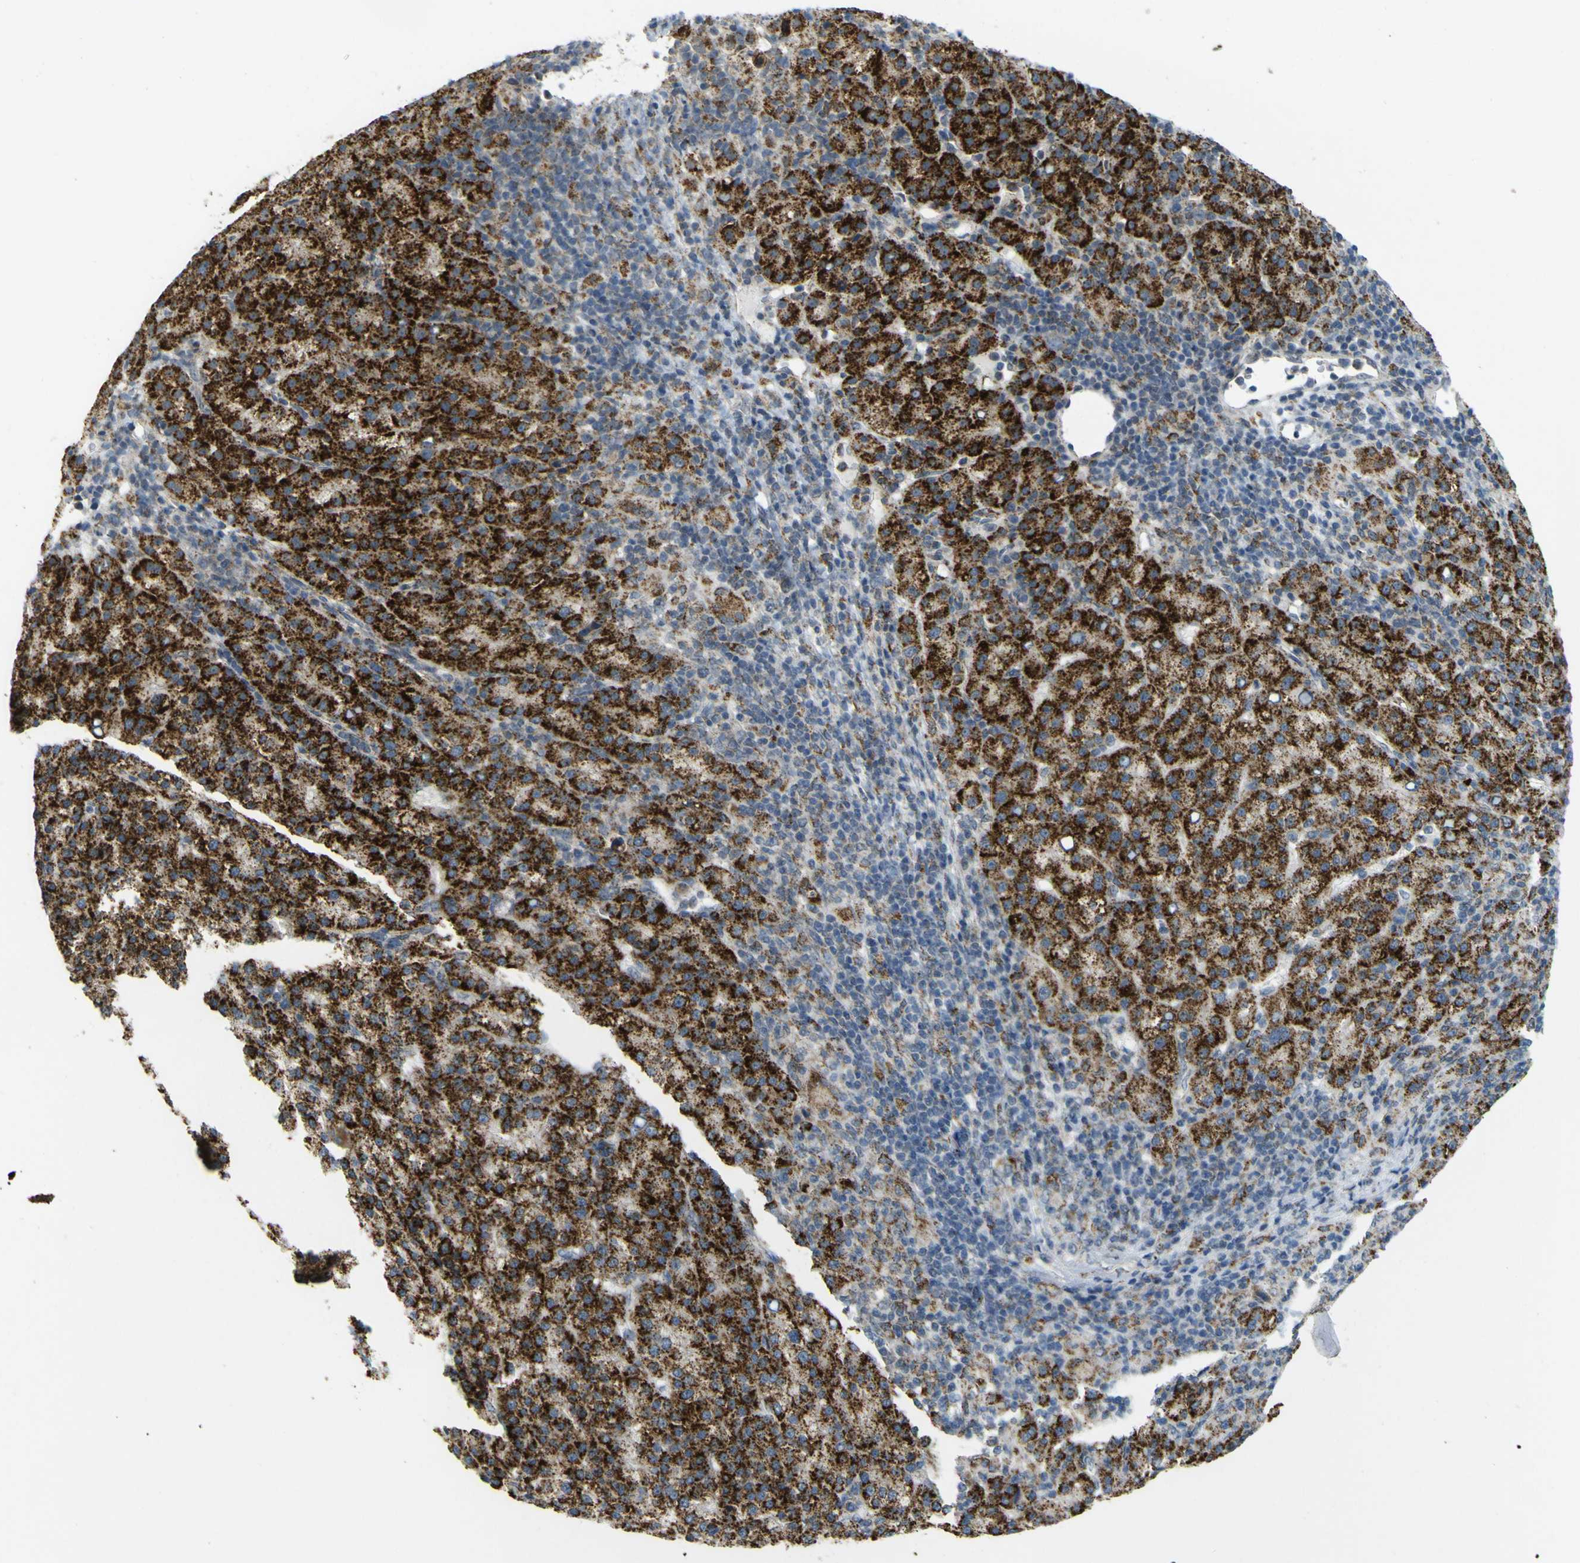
{"staining": {"intensity": "strong", "quantity": ">75%", "location": "cytoplasmic/membranous"}, "tissue": "liver cancer", "cell_type": "Tumor cells", "image_type": "cancer", "snomed": [{"axis": "morphology", "description": "Carcinoma, Hepatocellular, NOS"}, {"axis": "topography", "description": "Liver"}], "caption": "A brown stain labels strong cytoplasmic/membranous expression of a protein in human liver hepatocellular carcinoma tumor cells.", "gene": "ACBD5", "patient": {"sex": "female", "age": 58}}